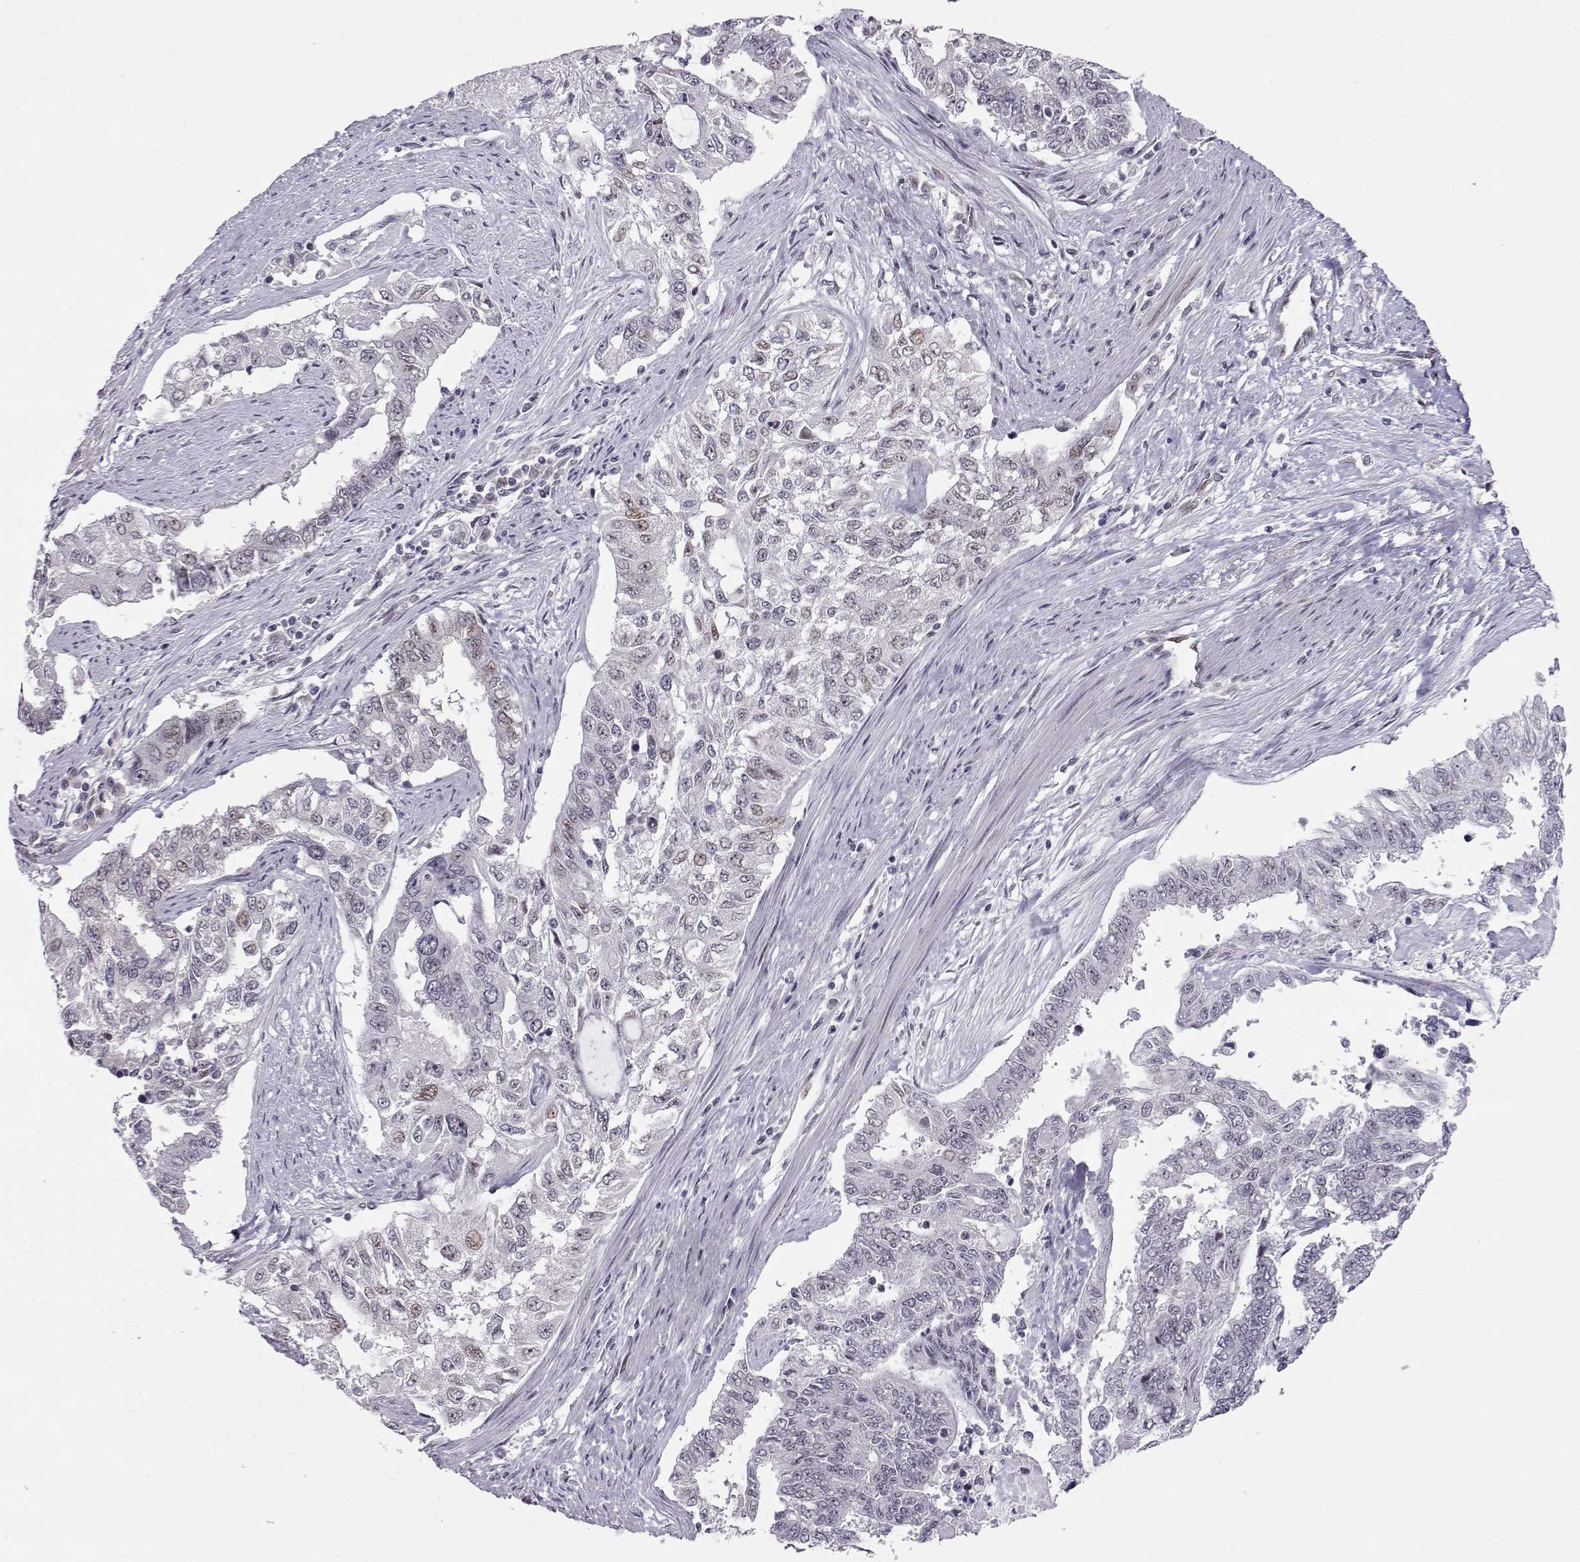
{"staining": {"intensity": "weak", "quantity": "<25%", "location": "nuclear"}, "tissue": "endometrial cancer", "cell_type": "Tumor cells", "image_type": "cancer", "snomed": [{"axis": "morphology", "description": "Adenocarcinoma, NOS"}, {"axis": "topography", "description": "Uterus"}], "caption": "Histopathology image shows no protein staining in tumor cells of endometrial cancer (adenocarcinoma) tissue.", "gene": "SIX6", "patient": {"sex": "female", "age": 59}}